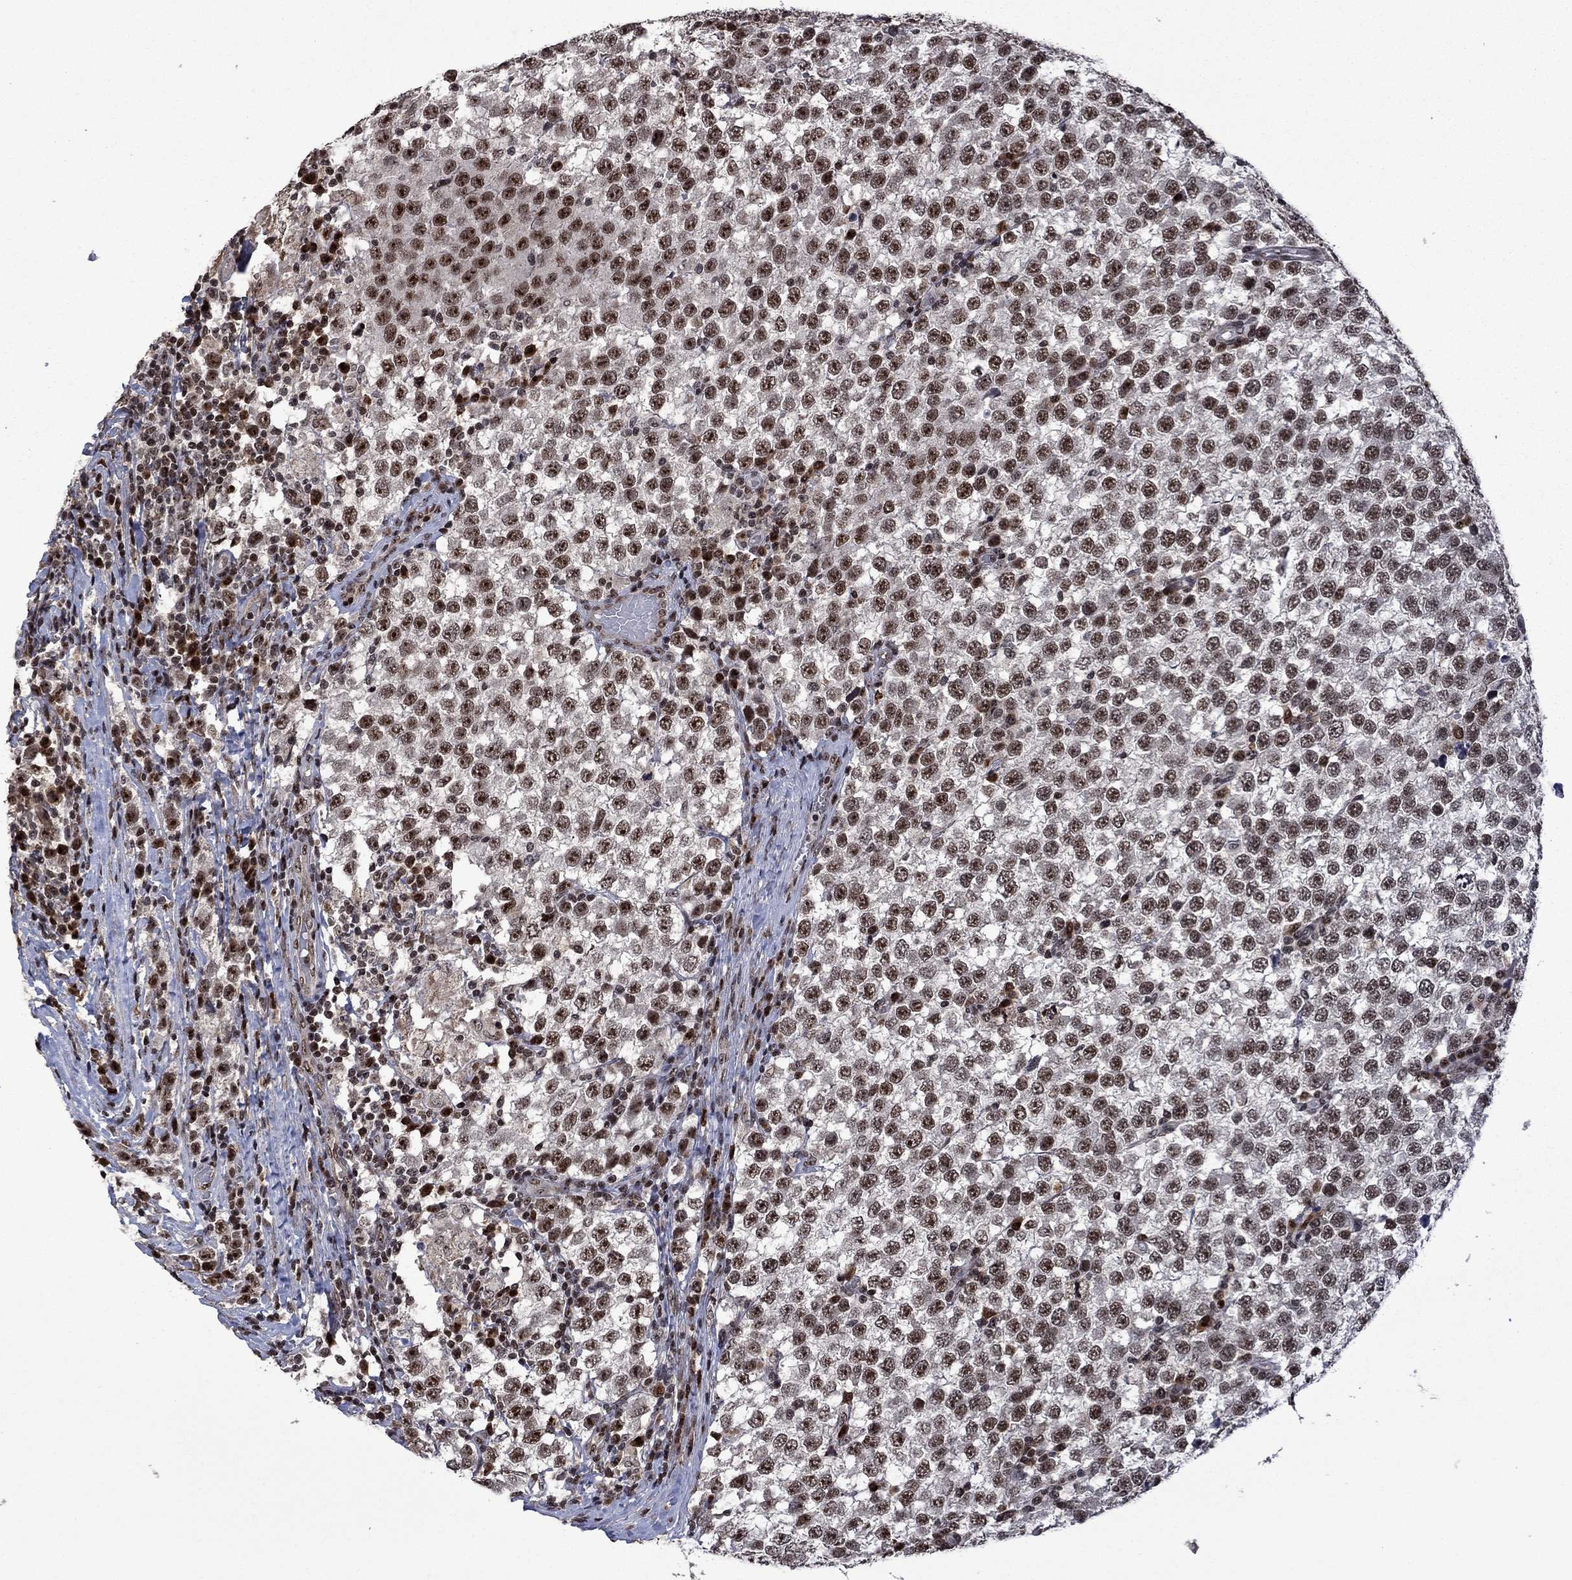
{"staining": {"intensity": "moderate", "quantity": ">75%", "location": "nuclear"}, "tissue": "testis cancer", "cell_type": "Tumor cells", "image_type": "cancer", "snomed": [{"axis": "morphology", "description": "Seminoma, NOS"}, {"axis": "topography", "description": "Testis"}], "caption": "Immunohistochemistry image of neoplastic tissue: human testis cancer (seminoma) stained using immunohistochemistry demonstrates medium levels of moderate protein expression localized specifically in the nuclear of tumor cells, appearing as a nuclear brown color.", "gene": "FBL", "patient": {"sex": "male", "age": 34}}